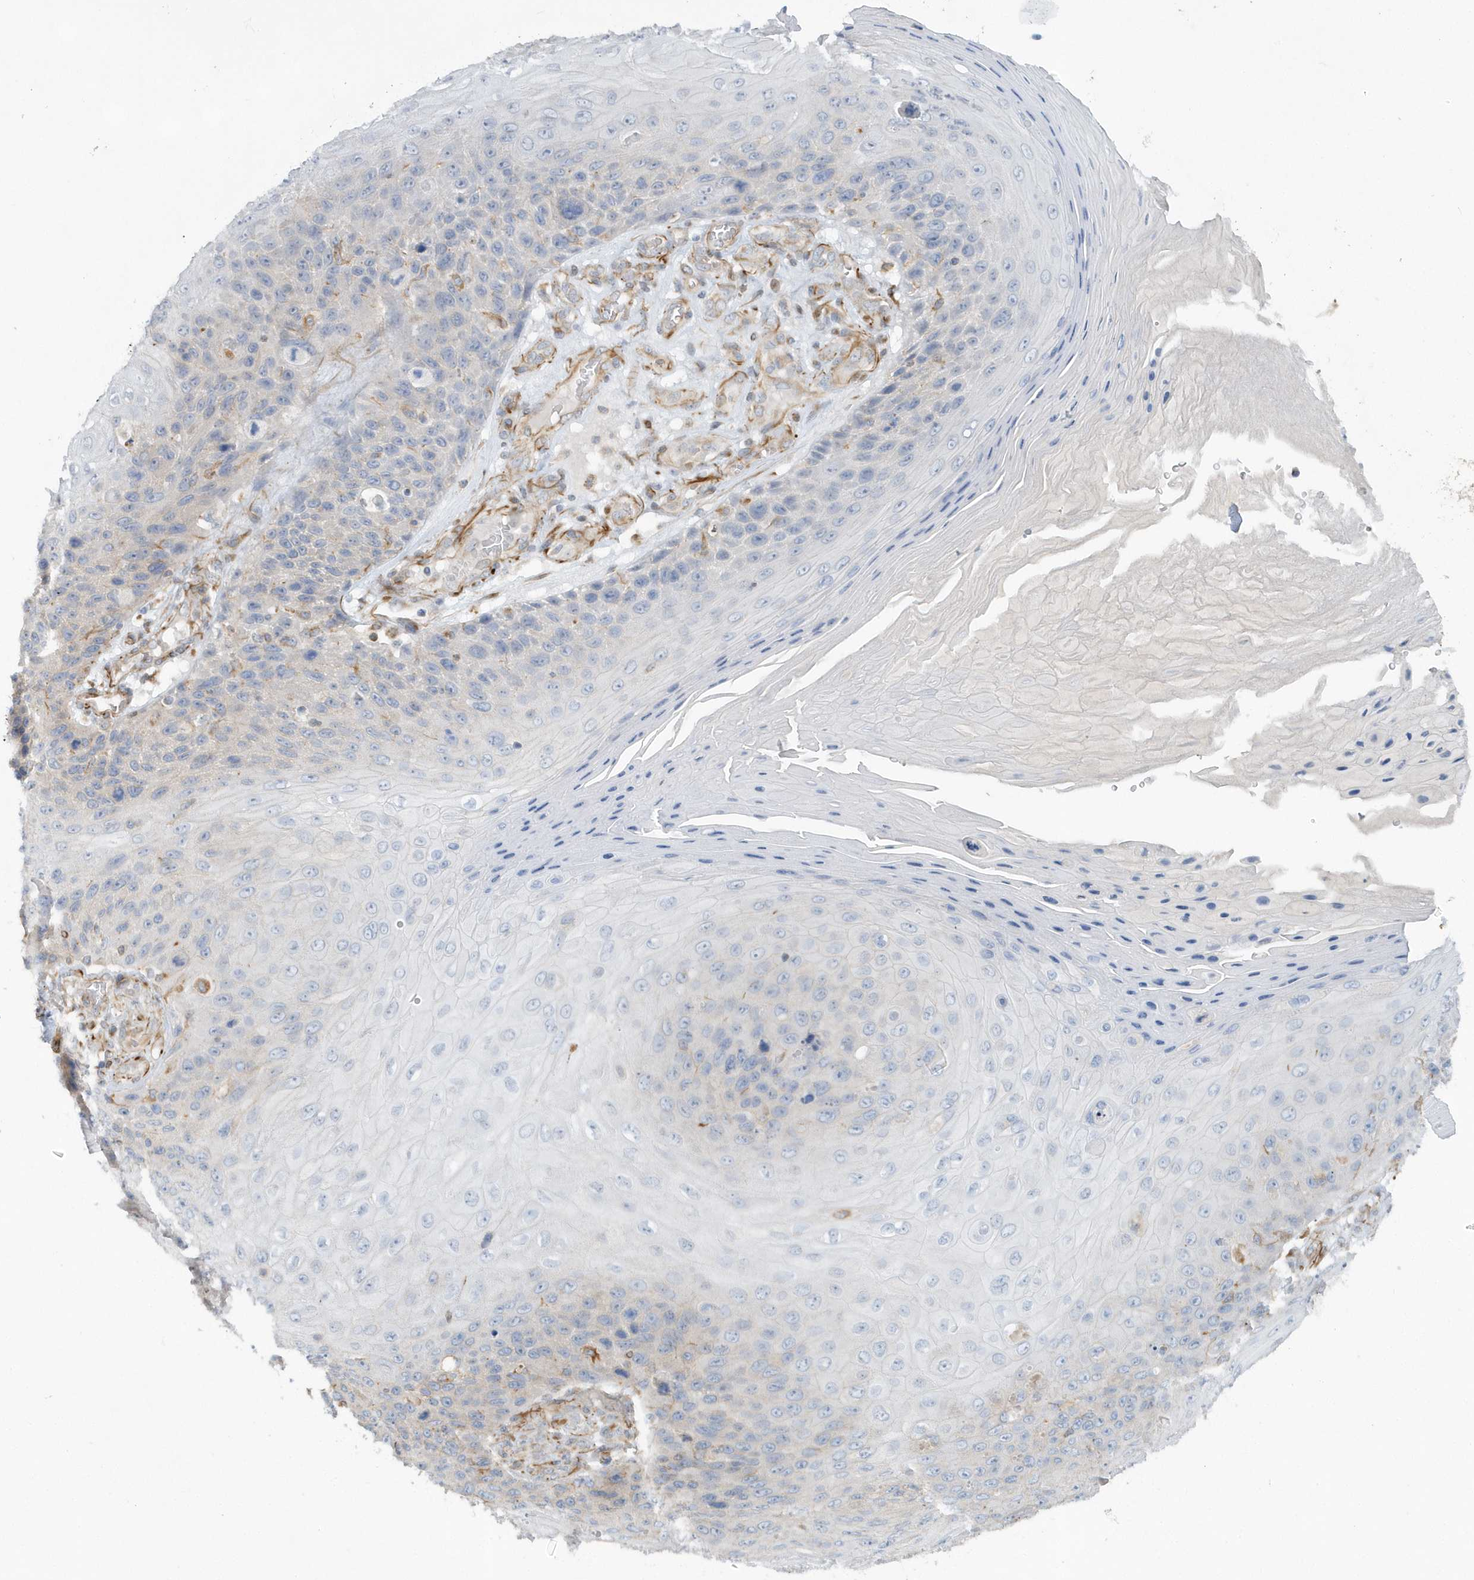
{"staining": {"intensity": "negative", "quantity": "none", "location": "none"}, "tissue": "skin cancer", "cell_type": "Tumor cells", "image_type": "cancer", "snomed": [{"axis": "morphology", "description": "Squamous cell carcinoma, NOS"}, {"axis": "topography", "description": "Skin"}], "caption": "Immunohistochemical staining of skin cancer (squamous cell carcinoma) exhibits no significant staining in tumor cells.", "gene": "RAB17", "patient": {"sex": "female", "age": 88}}